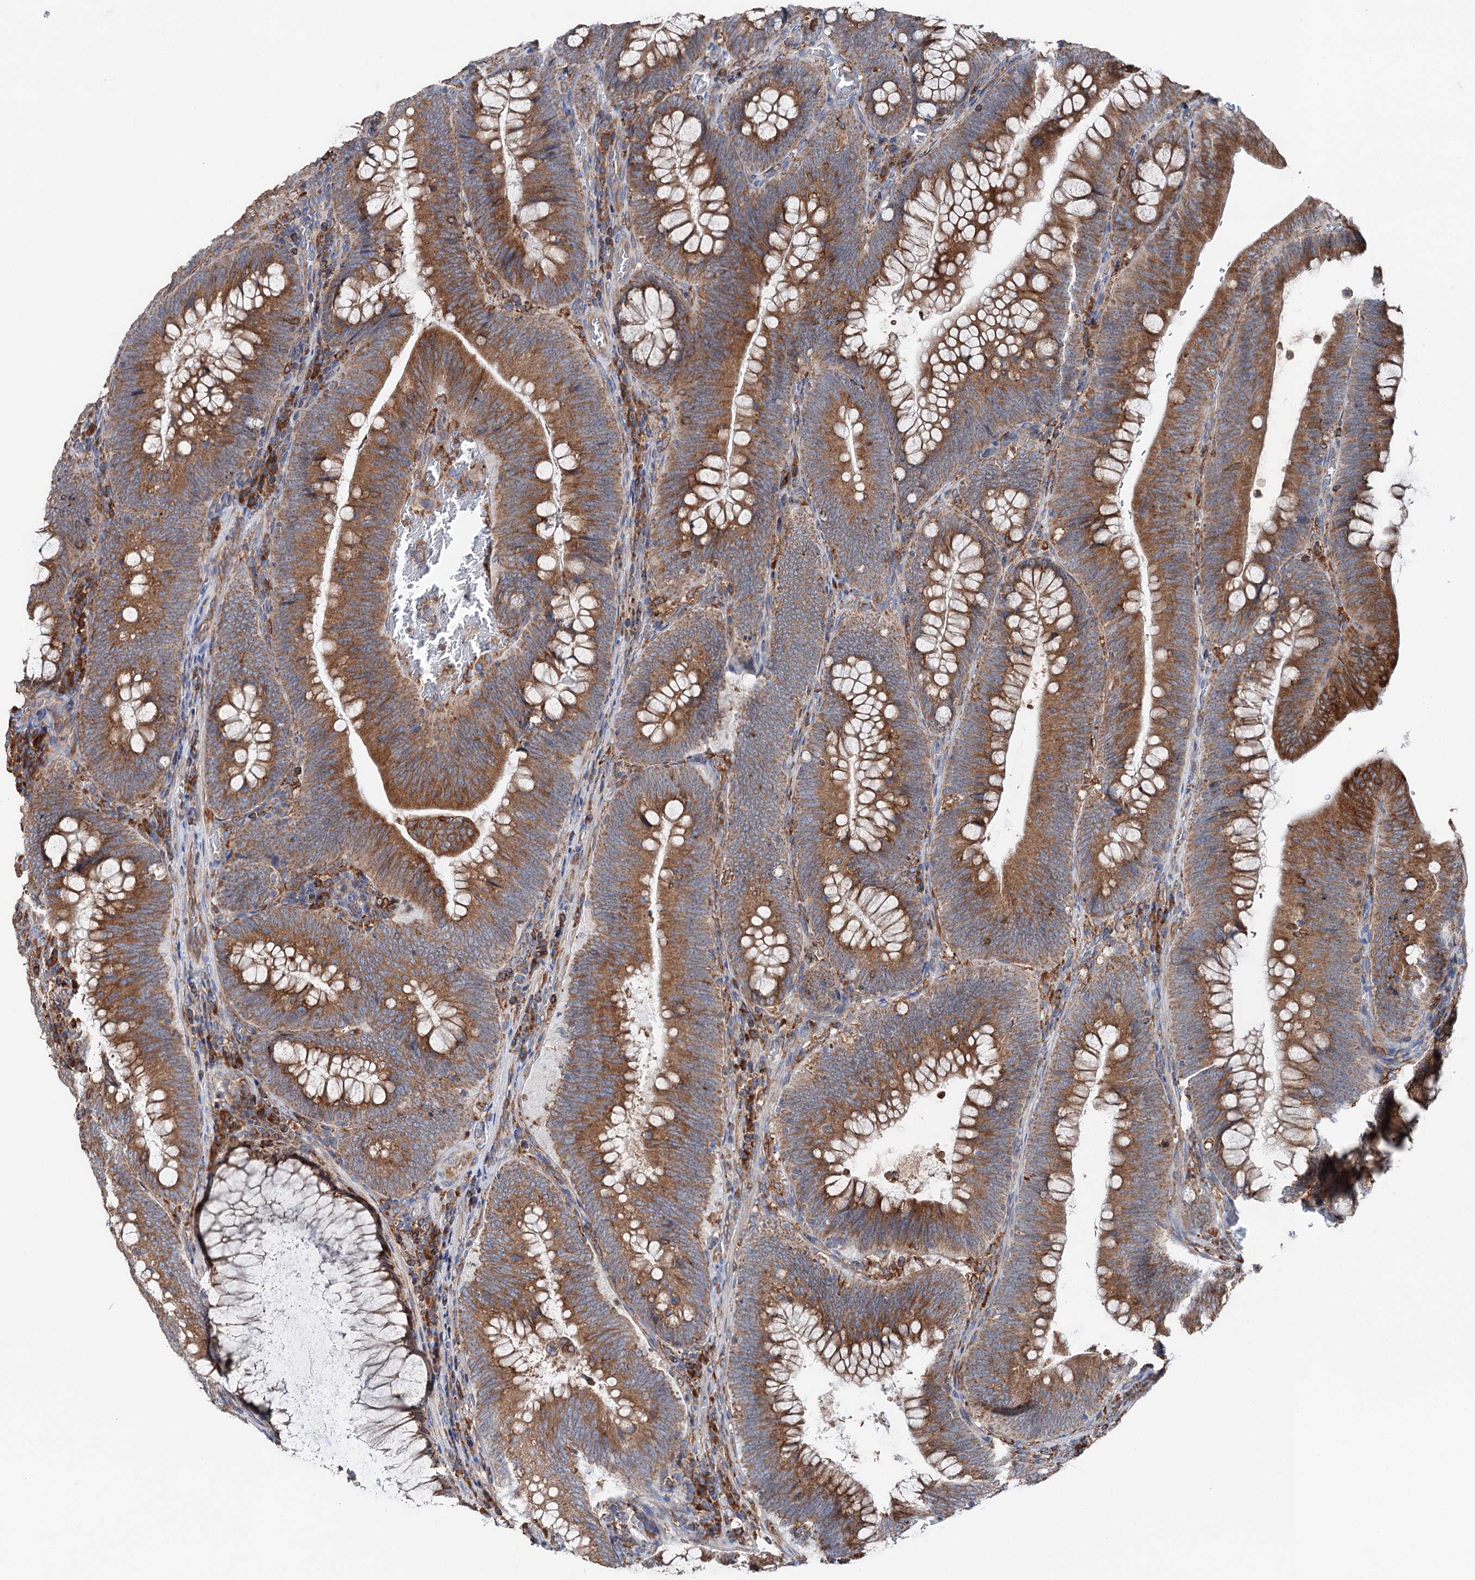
{"staining": {"intensity": "moderate", "quantity": ">75%", "location": "cytoplasmic/membranous"}, "tissue": "colorectal cancer", "cell_type": "Tumor cells", "image_type": "cancer", "snomed": [{"axis": "morphology", "description": "Normal tissue, NOS"}, {"axis": "topography", "description": "Colon"}], "caption": "The immunohistochemical stain shows moderate cytoplasmic/membranous expression in tumor cells of colorectal cancer tissue.", "gene": "ERP29", "patient": {"sex": "female", "age": 82}}